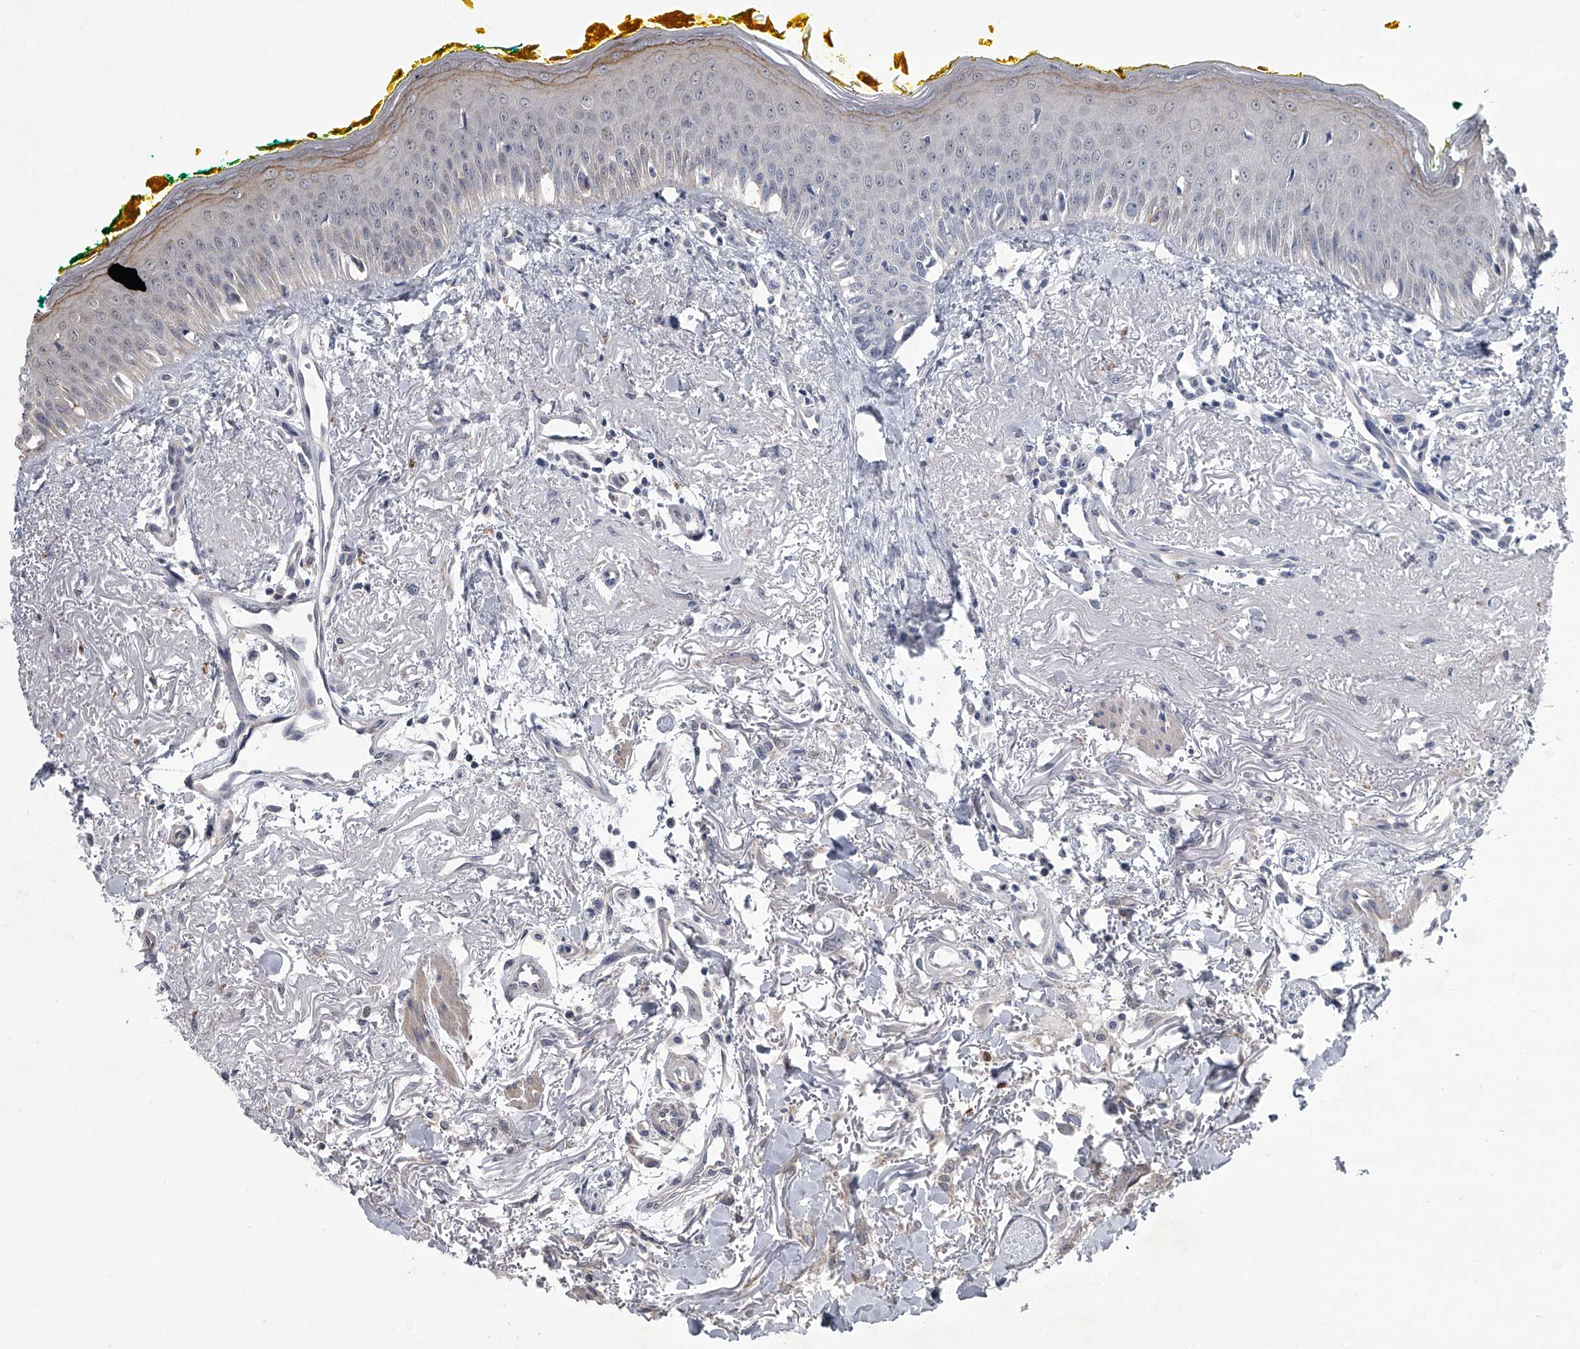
{"staining": {"intensity": "strong", "quantity": "<25%", "location": "cytoplasmic/membranous"}, "tissue": "oral mucosa", "cell_type": "Squamous epithelial cells", "image_type": "normal", "snomed": [{"axis": "morphology", "description": "Normal tissue, NOS"}, {"axis": "topography", "description": "Oral tissue"}], "caption": "Immunohistochemical staining of benign oral mucosa exhibits strong cytoplasmic/membranous protein expression in approximately <25% of squamous epithelial cells. (brown staining indicates protein expression, while blue staining denotes nuclei).", "gene": "HEATR6", "patient": {"sex": "female", "age": 70}}